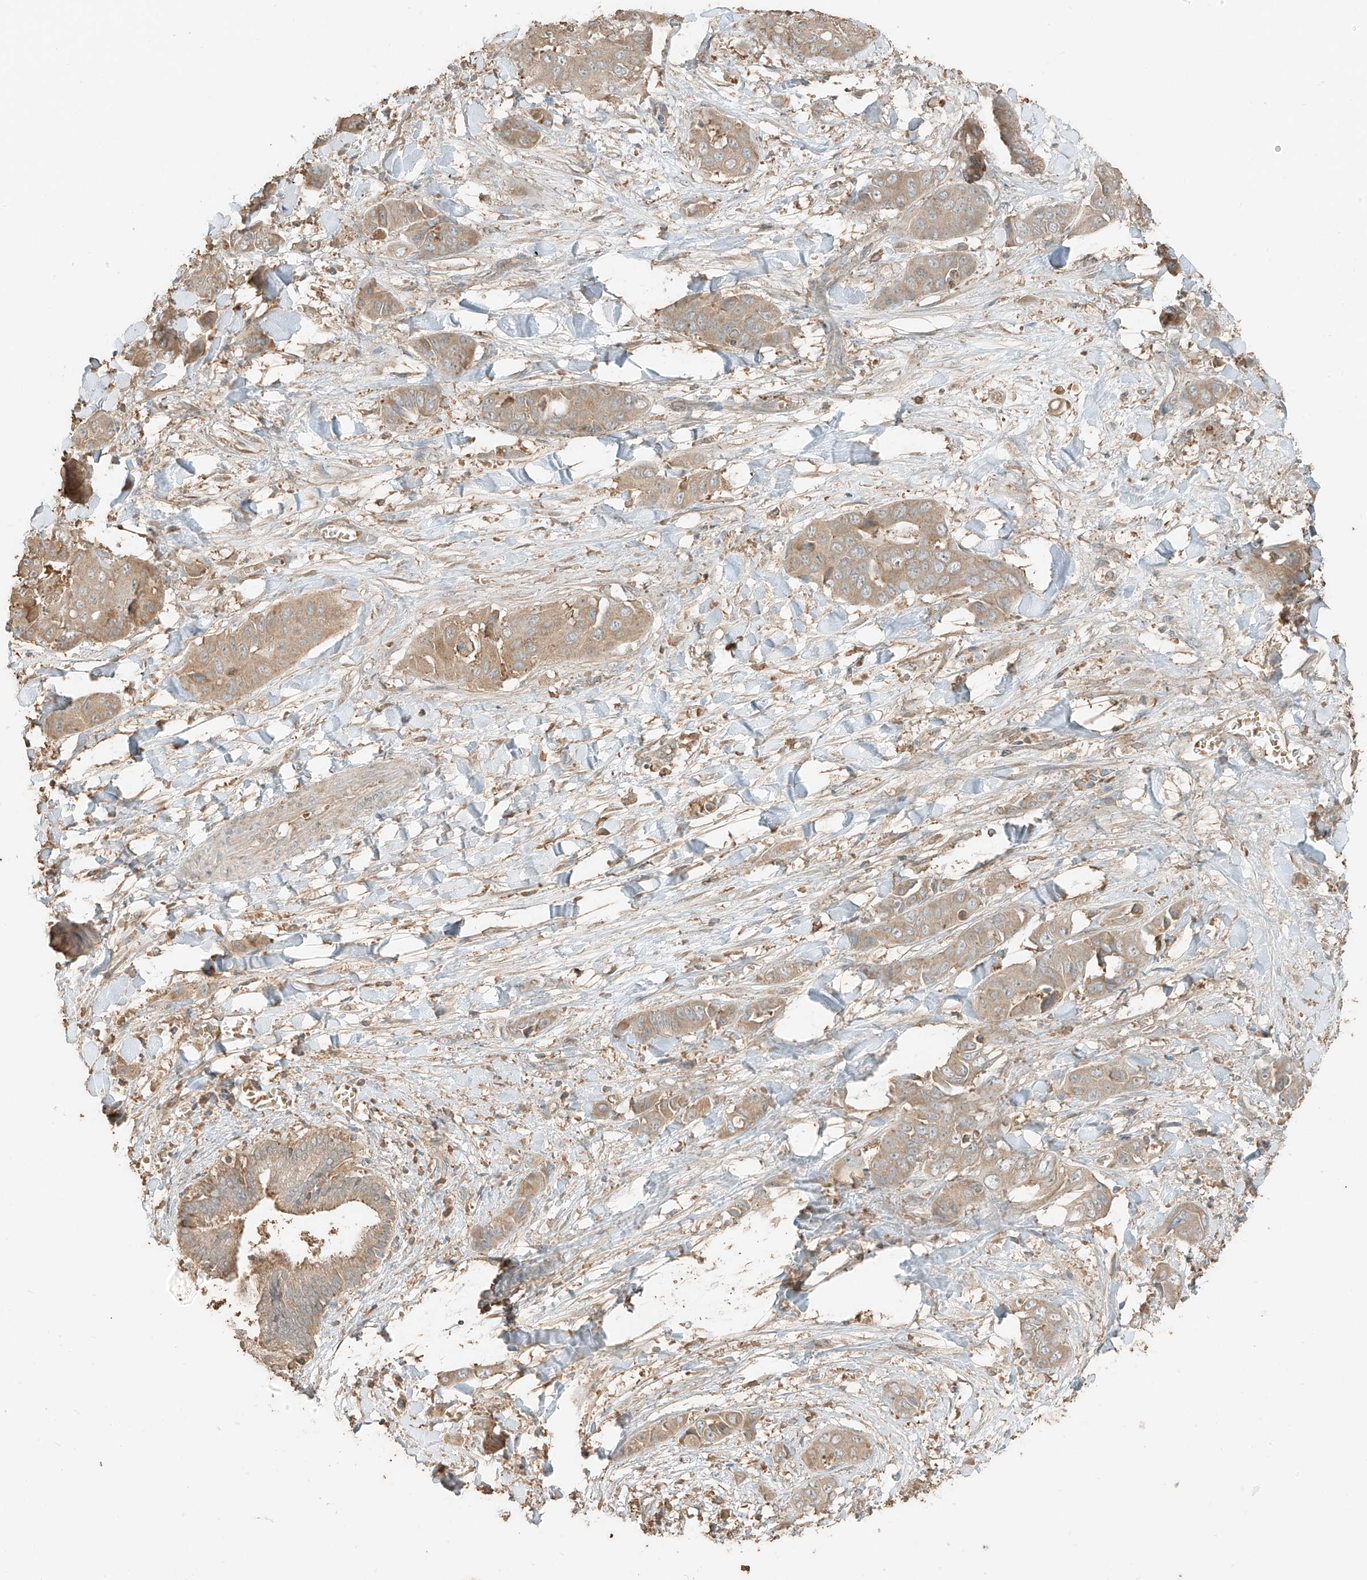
{"staining": {"intensity": "weak", "quantity": ">75%", "location": "cytoplasmic/membranous"}, "tissue": "liver cancer", "cell_type": "Tumor cells", "image_type": "cancer", "snomed": [{"axis": "morphology", "description": "Cholangiocarcinoma"}, {"axis": "topography", "description": "Liver"}], "caption": "Tumor cells demonstrate low levels of weak cytoplasmic/membranous staining in approximately >75% of cells in liver cholangiocarcinoma.", "gene": "RFTN2", "patient": {"sex": "female", "age": 52}}